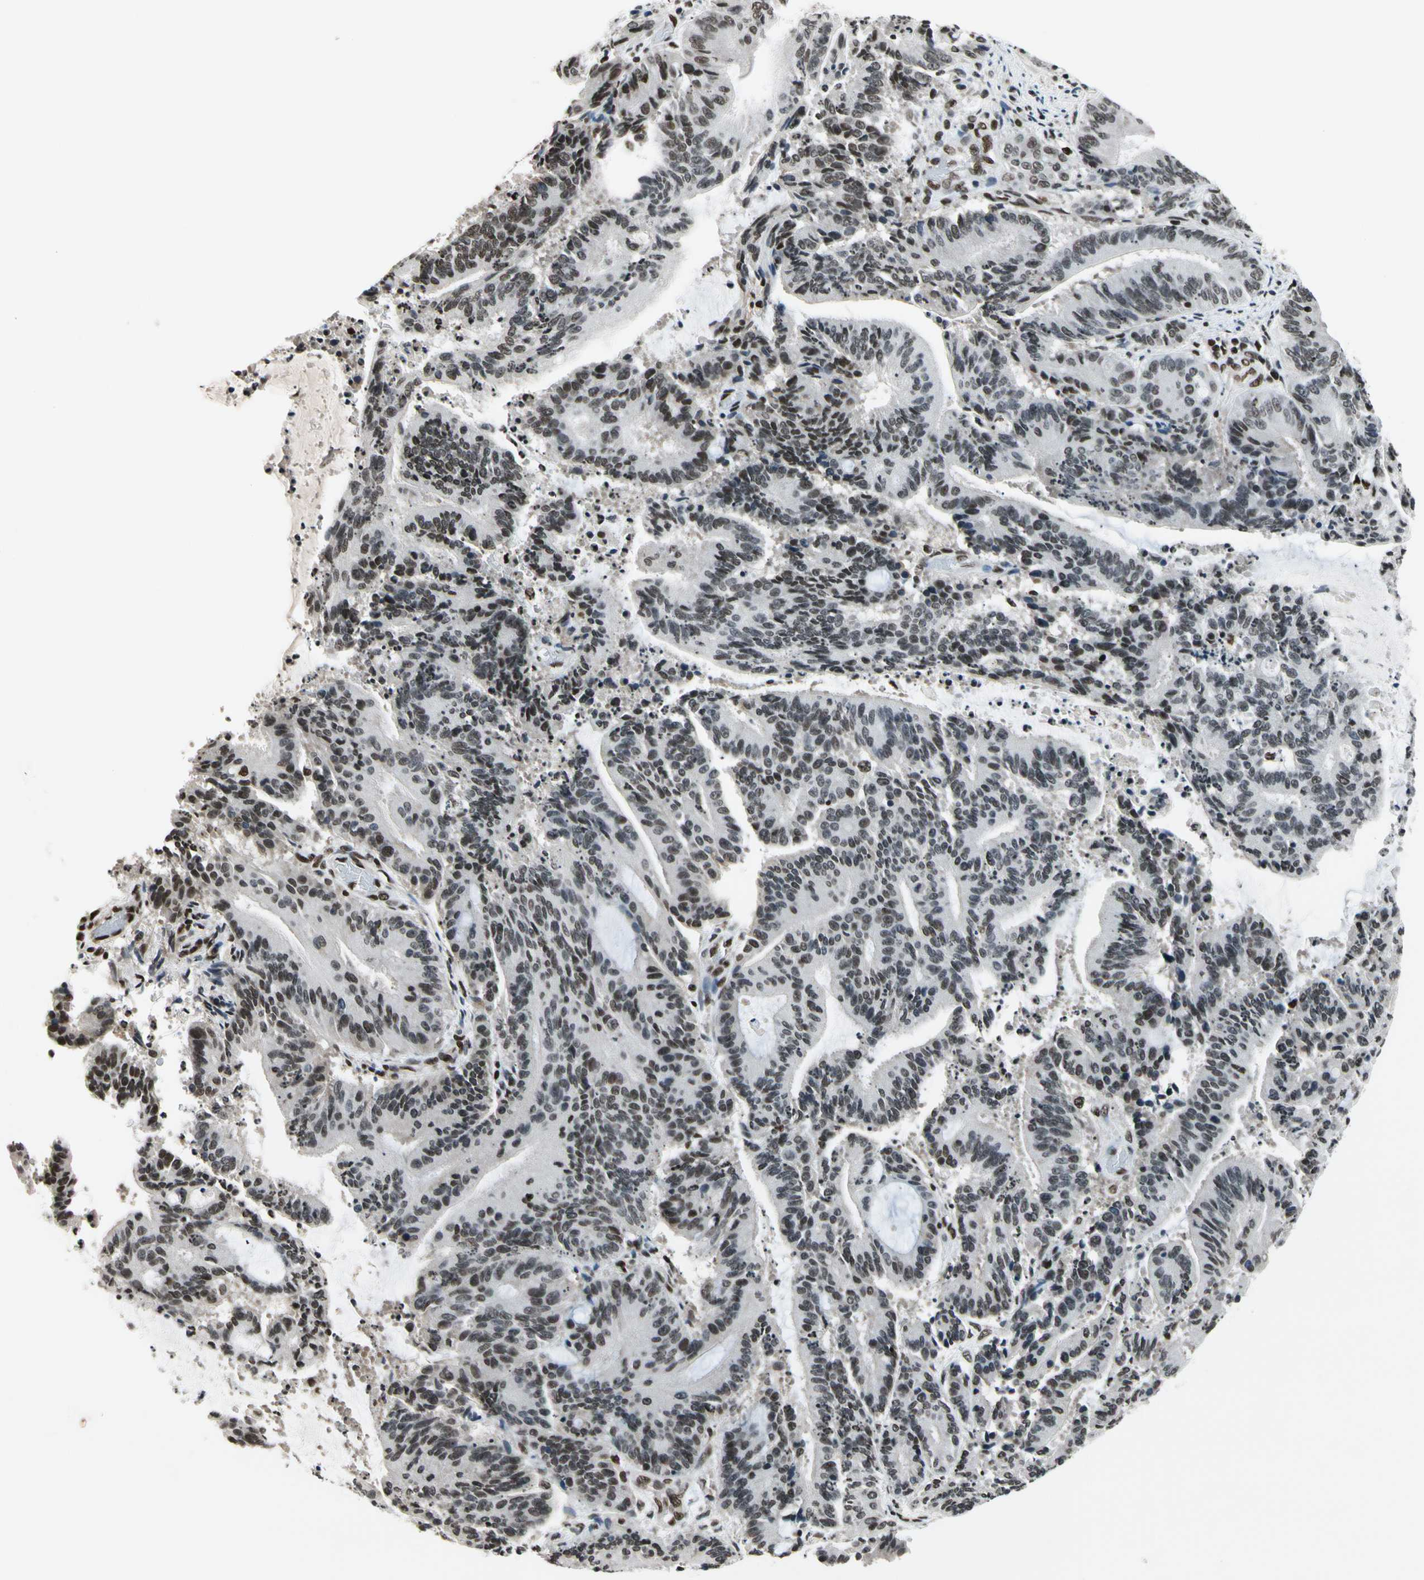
{"staining": {"intensity": "weak", "quantity": ">75%", "location": "nuclear"}, "tissue": "liver cancer", "cell_type": "Tumor cells", "image_type": "cancer", "snomed": [{"axis": "morphology", "description": "Cholangiocarcinoma"}, {"axis": "topography", "description": "Liver"}], "caption": "Protein expression analysis of human liver cancer (cholangiocarcinoma) reveals weak nuclear positivity in about >75% of tumor cells. The protein of interest is shown in brown color, while the nuclei are stained blue.", "gene": "RECQL", "patient": {"sex": "female", "age": 73}}